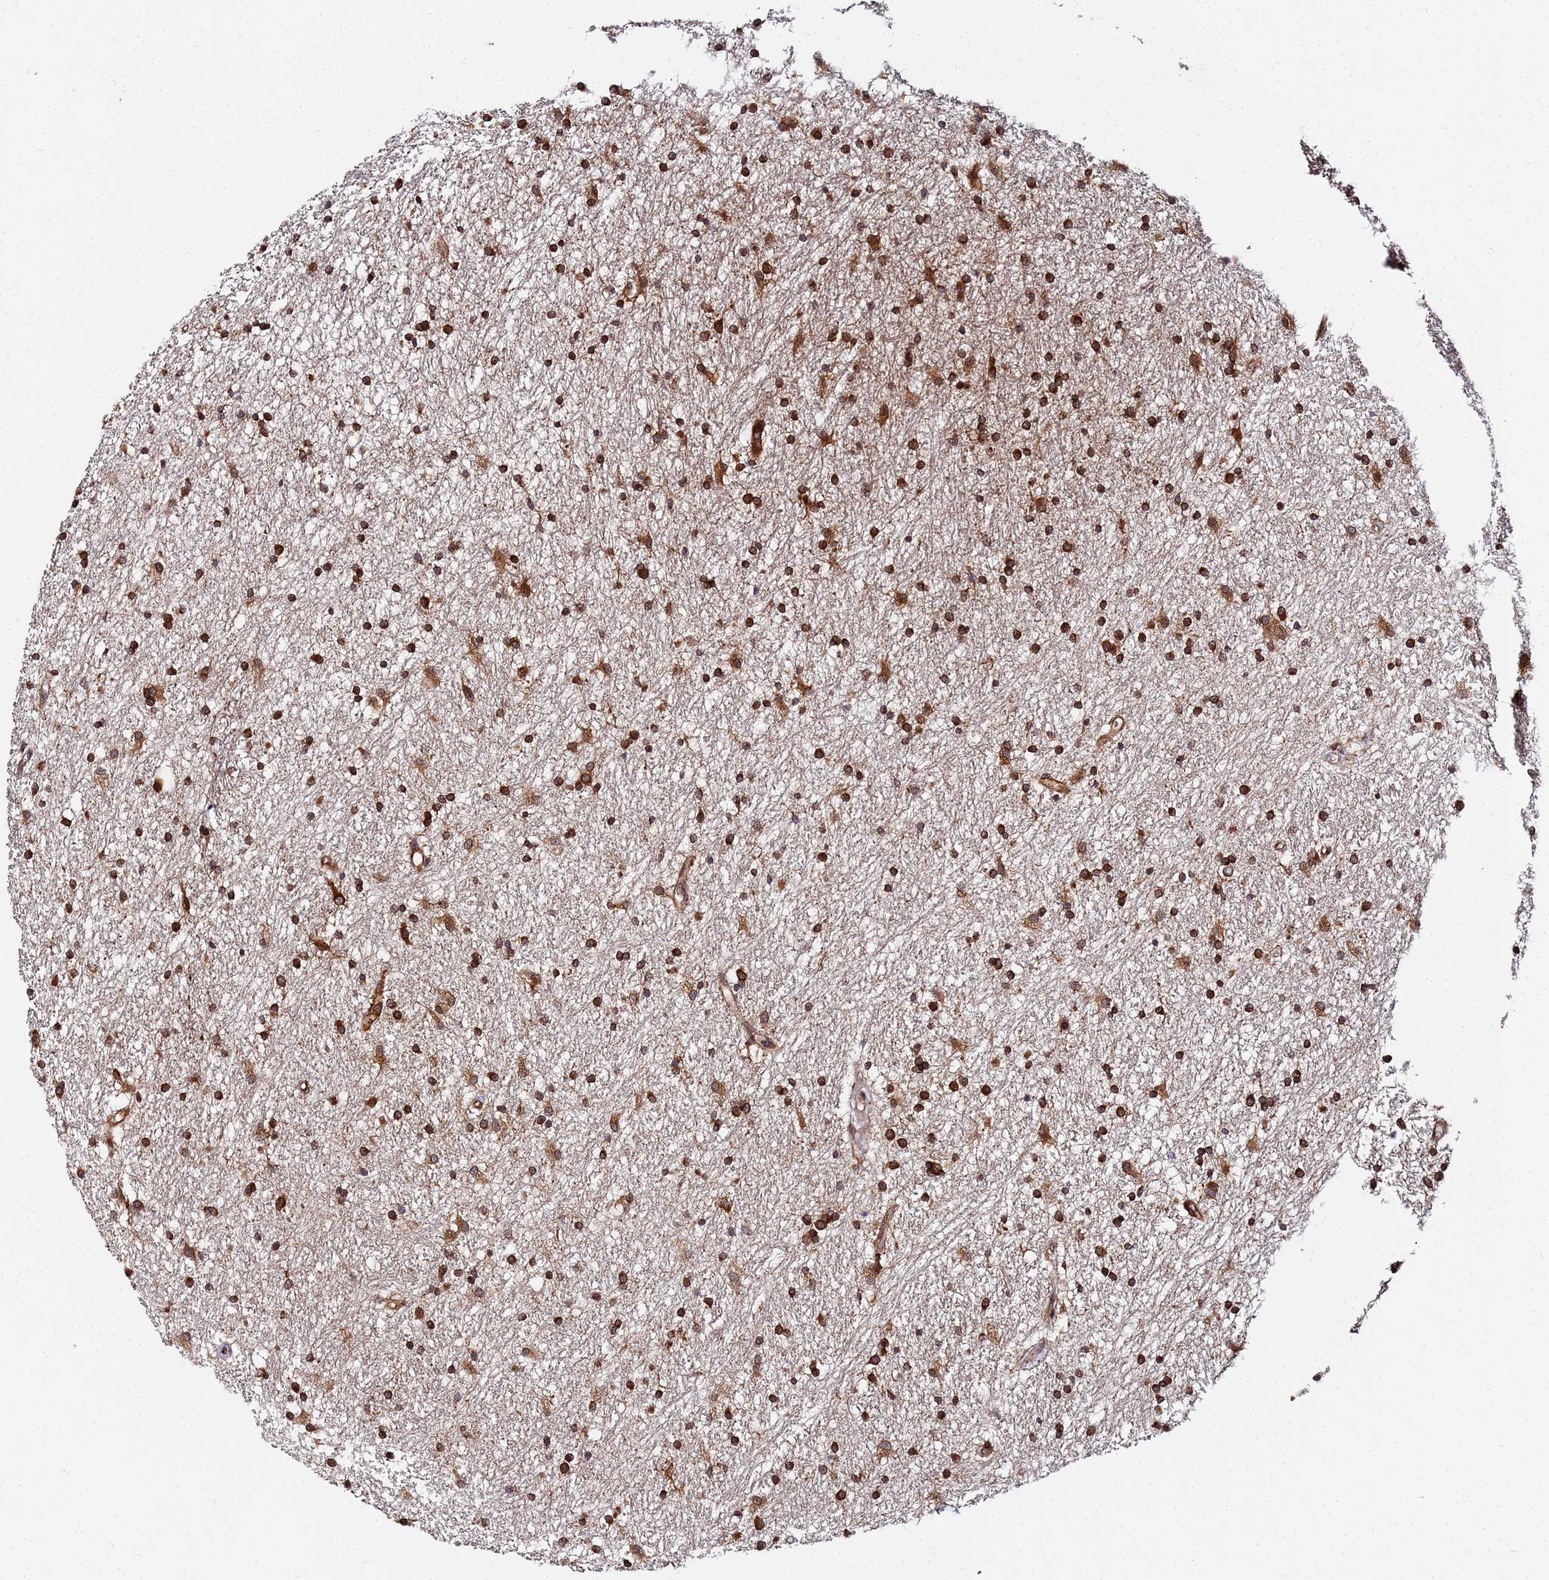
{"staining": {"intensity": "strong", "quantity": ">75%", "location": "cytoplasmic/membranous"}, "tissue": "glioma", "cell_type": "Tumor cells", "image_type": "cancer", "snomed": [{"axis": "morphology", "description": "Glioma, malignant, High grade"}, {"axis": "topography", "description": "Brain"}], "caption": "An immunohistochemistry (IHC) image of tumor tissue is shown. Protein staining in brown shows strong cytoplasmic/membranous positivity in high-grade glioma (malignant) within tumor cells.", "gene": "UNC93B1", "patient": {"sex": "male", "age": 77}}